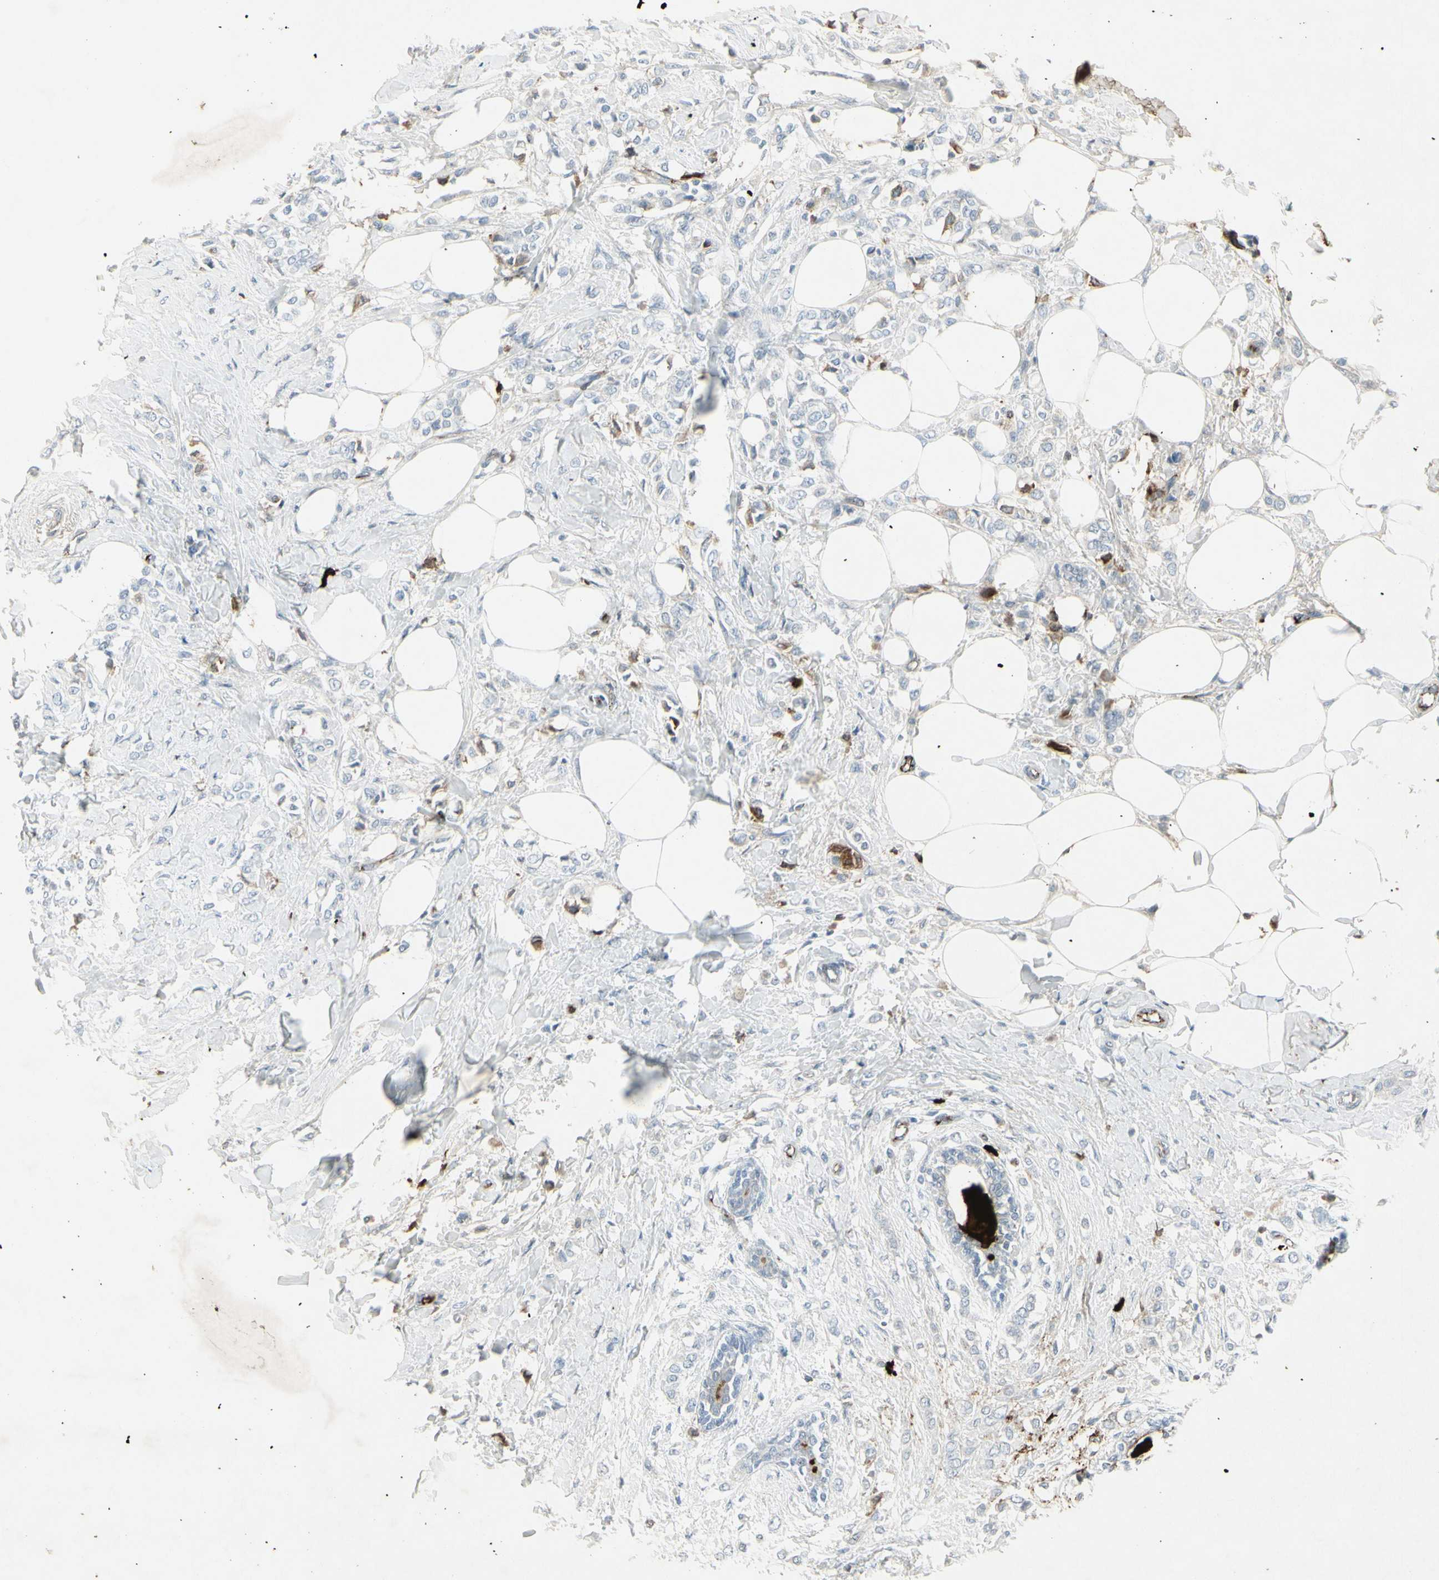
{"staining": {"intensity": "moderate", "quantity": "<25%", "location": "cytoplasmic/membranous"}, "tissue": "breast cancer", "cell_type": "Tumor cells", "image_type": "cancer", "snomed": [{"axis": "morphology", "description": "Lobular carcinoma, in situ"}, {"axis": "morphology", "description": "Lobular carcinoma"}, {"axis": "topography", "description": "Breast"}], "caption": "A low amount of moderate cytoplasmic/membranous staining is seen in approximately <25% of tumor cells in breast cancer (lobular carcinoma in situ) tissue.", "gene": "IGHM", "patient": {"sex": "female", "age": 41}}